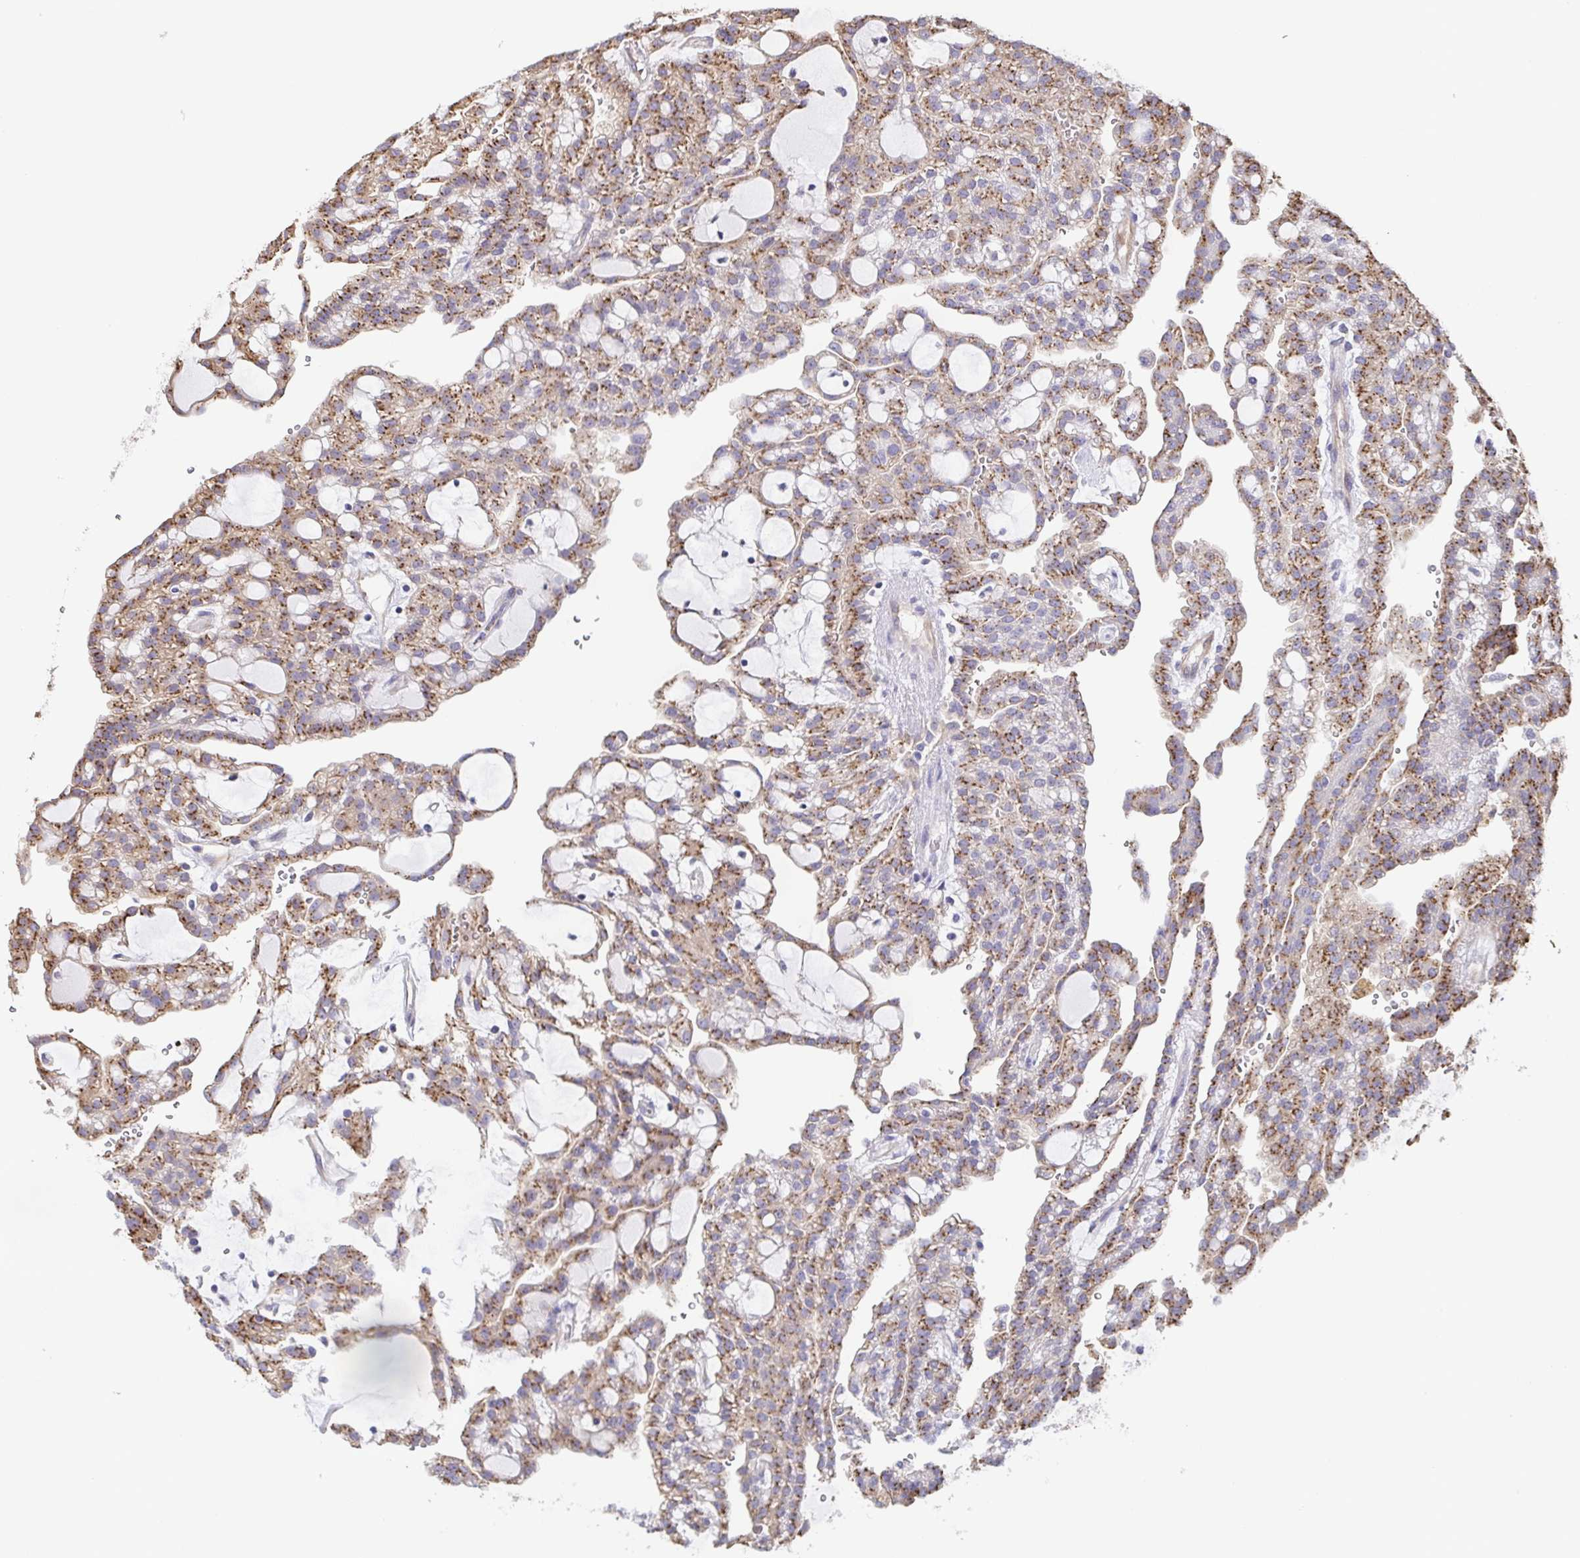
{"staining": {"intensity": "moderate", "quantity": ">75%", "location": "cytoplasmic/membranous"}, "tissue": "renal cancer", "cell_type": "Tumor cells", "image_type": "cancer", "snomed": [{"axis": "morphology", "description": "Adenocarcinoma, NOS"}, {"axis": "topography", "description": "Kidney"}], "caption": "DAB immunohistochemical staining of renal adenocarcinoma exhibits moderate cytoplasmic/membranous protein staining in about >75% of tumor cells.", "gene": "EIF3D", "patient": {"sex": "male", "age": 63}}